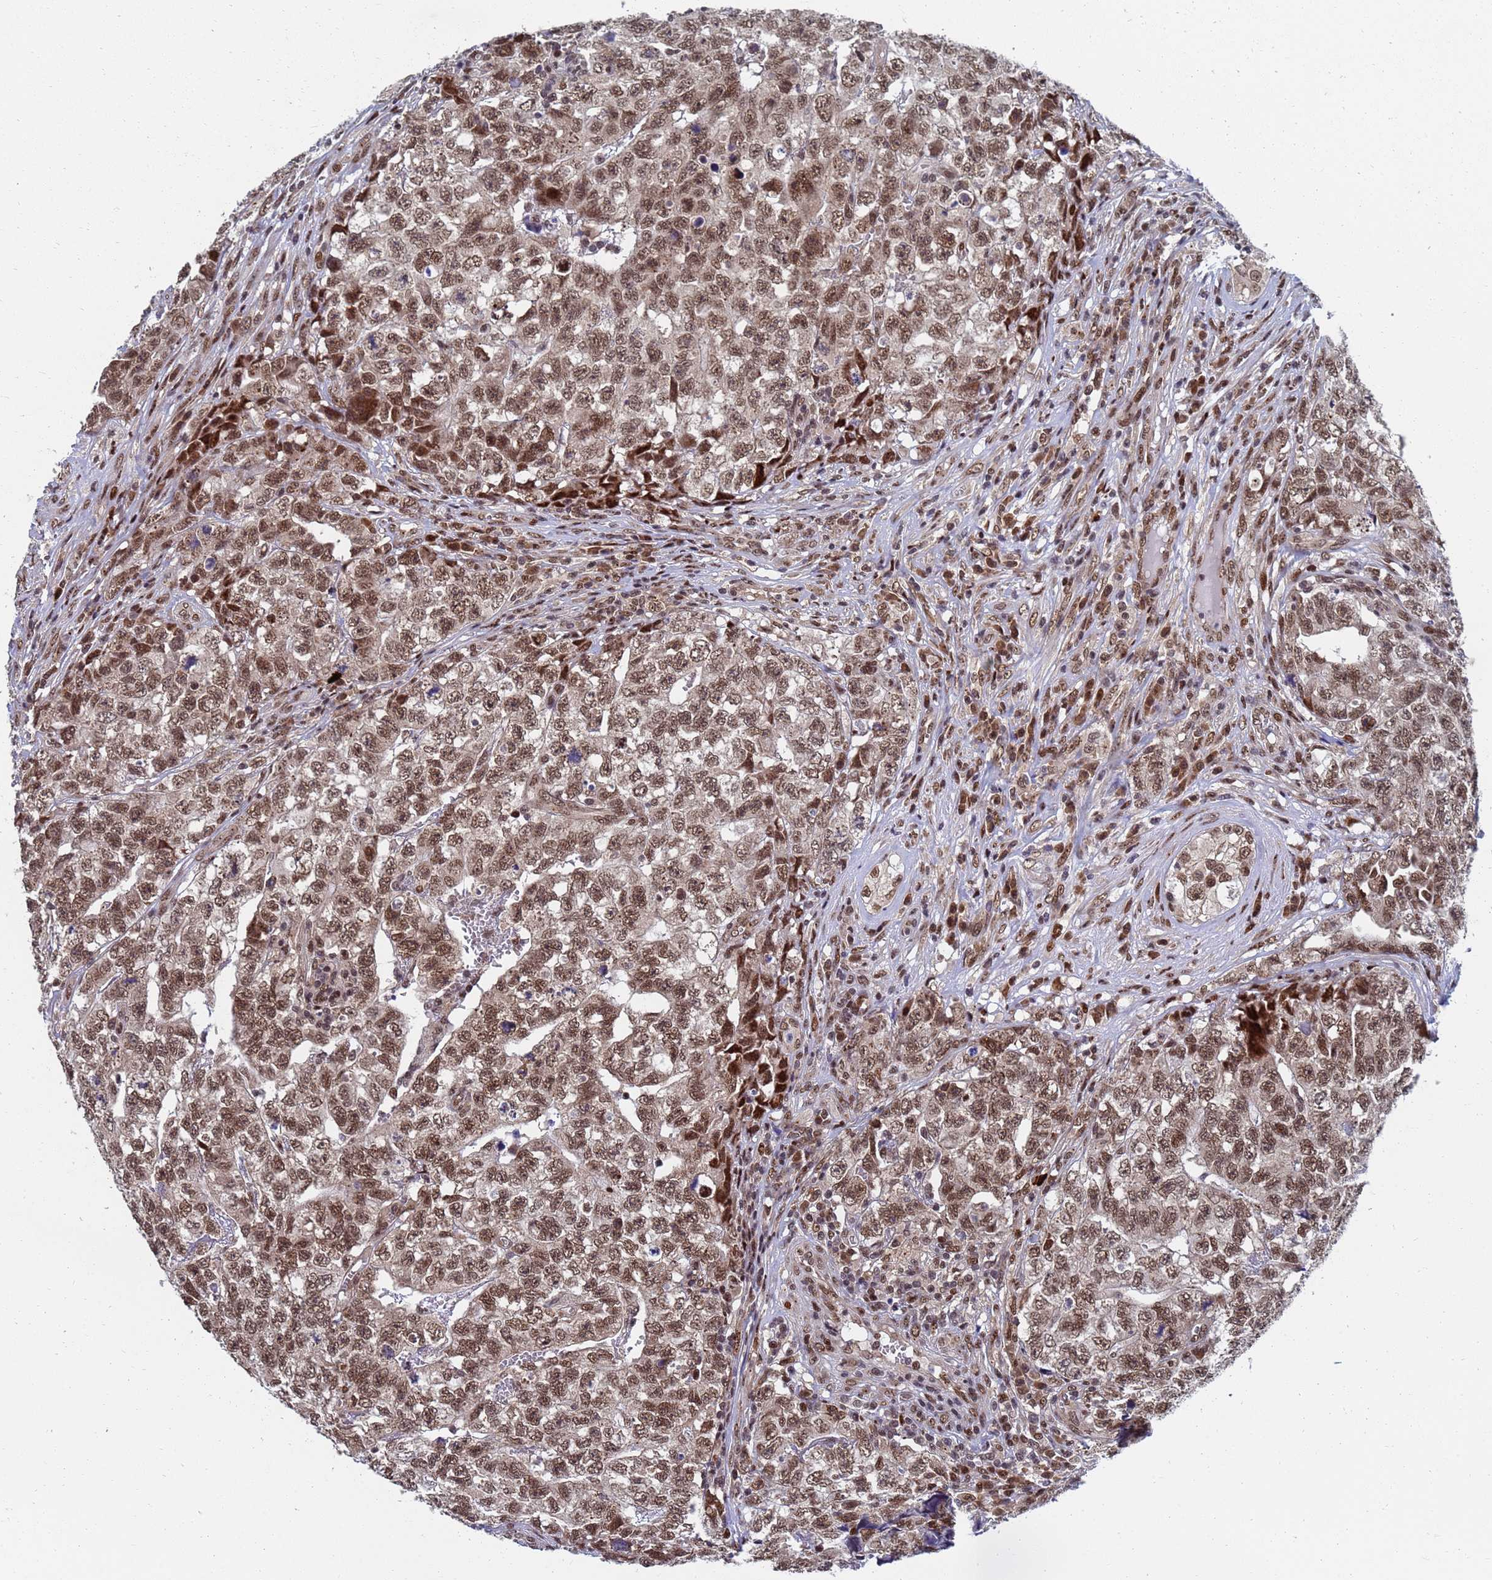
{"staining": {"intensity": "moderate", "quantity": ">75%", "location": "nuclear"}, "tissue": "testis cancer", "cell_type": "Tumor cells", "image_type": "cancer", "snomed": [{"axis": "morphology", "description": "Carcinoma, Embryonal, NOS"}, {"axis": "topography", "description": "Testis"}], "caption": "IHC of embryonal carcinoma (testis) exhibits medium levels of moderate nuclear expression in approximately >75% of tumor cells.", "gene": "AP5Z1", "patient": {"sex": "male", "age": 31}}